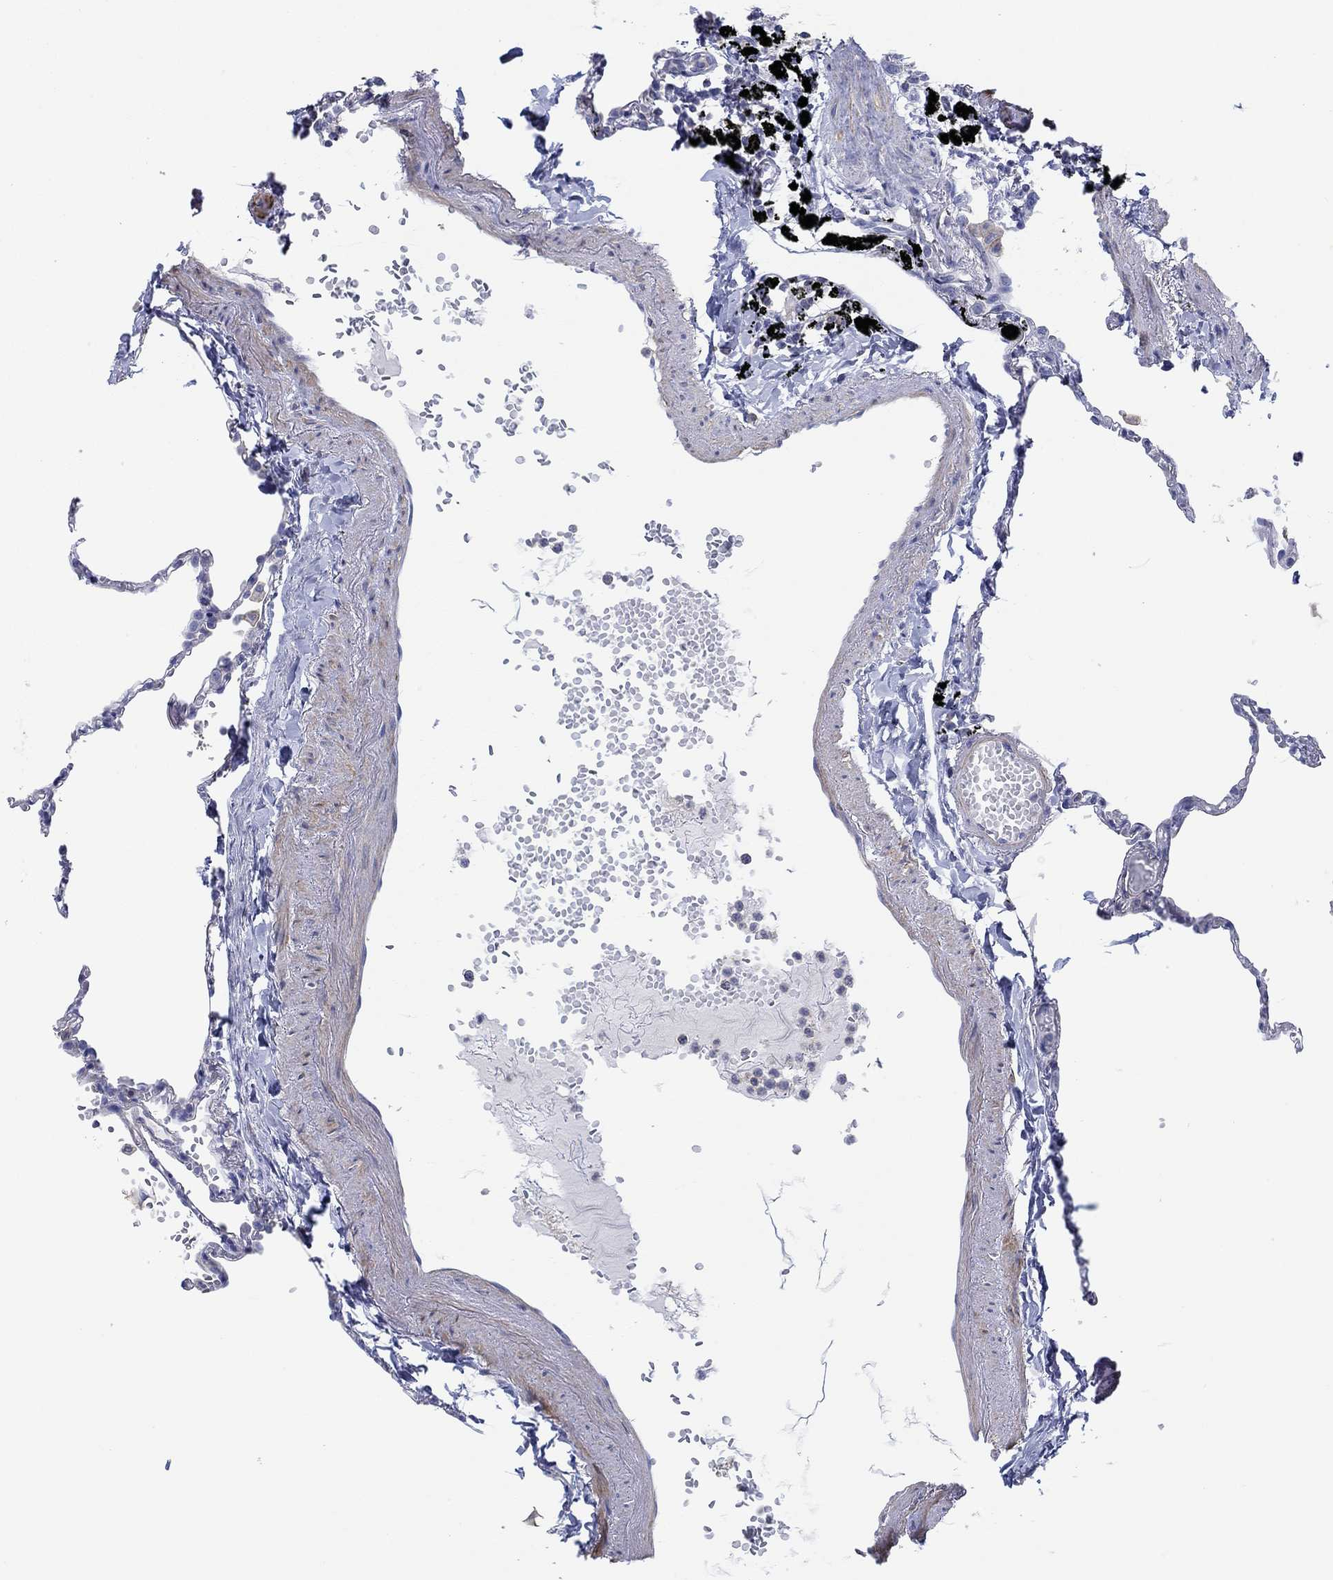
{"staining": {"intensity": "negative", "quantity": "none", "location": "none"}, "tissue": "lung", "cell_type": "Alveolar cells", "image_type": "normal", "snomed": [{"axis": "morphology", "description": "Normal tissue, NOS"}, {"axis": "topography", "description": "Lung"}], "caption": "This is an immunohistochemistry micrograph of normal human lung. There is no expression in alveolar cells.", "gene": "PPIL6", "patient": {"sex": "male", "age": 78}}